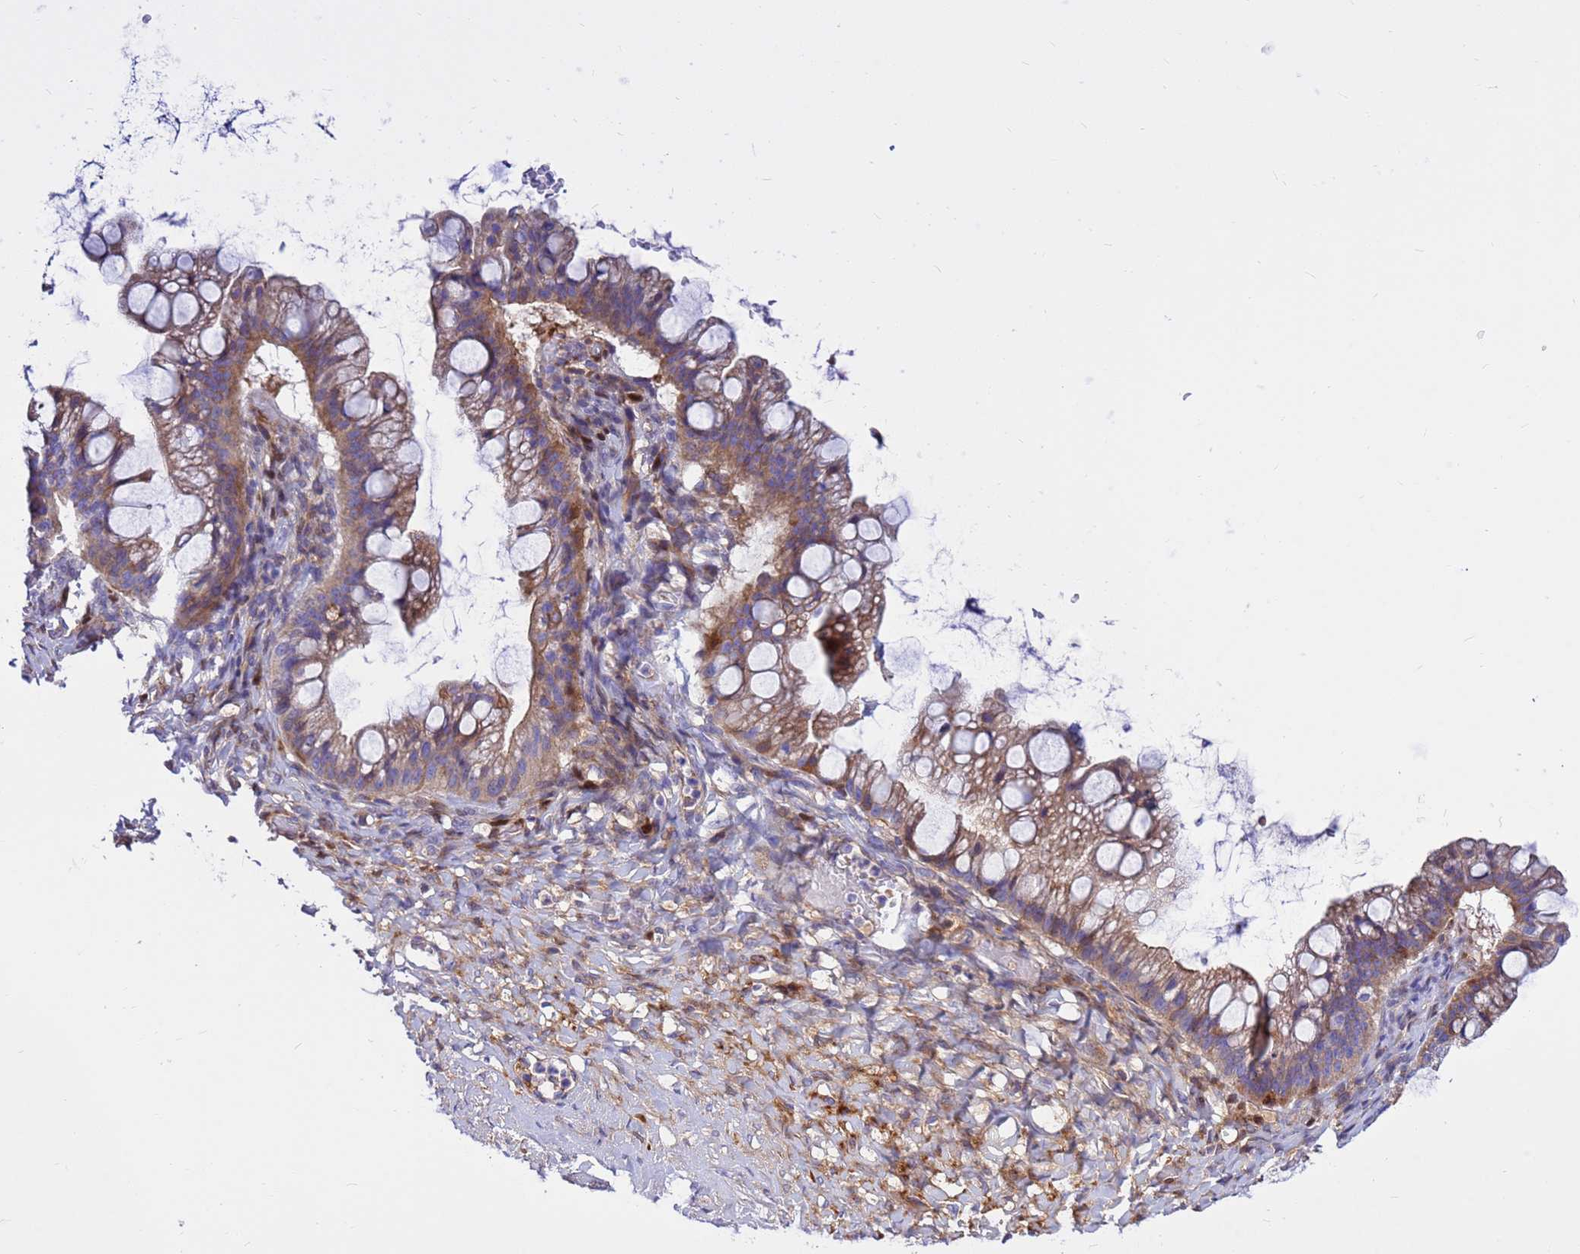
{"staining": {"intensity": "moderate", "quantity": ">75%", "location": "cytoplasmic/membranous"}, "tissue": "ovarian cancer", "cell_type": "Tumor cells", "image_type": "cancer", "snomed": [{"axis": "morphology", "description": "Cystadenocarcinoma, mucinous, NOS"}, {"axis": "topography", "description": "Ovary"}], "caption": "Tumor cells exhibit medium levels of moderate cytoplasmic/membranous positivity in approximately >75% of cells in human ovarian mucinous cystadenocarcinoma.", "gene": "CRHBP", "patient": {"sex": "female", "age": 73}}